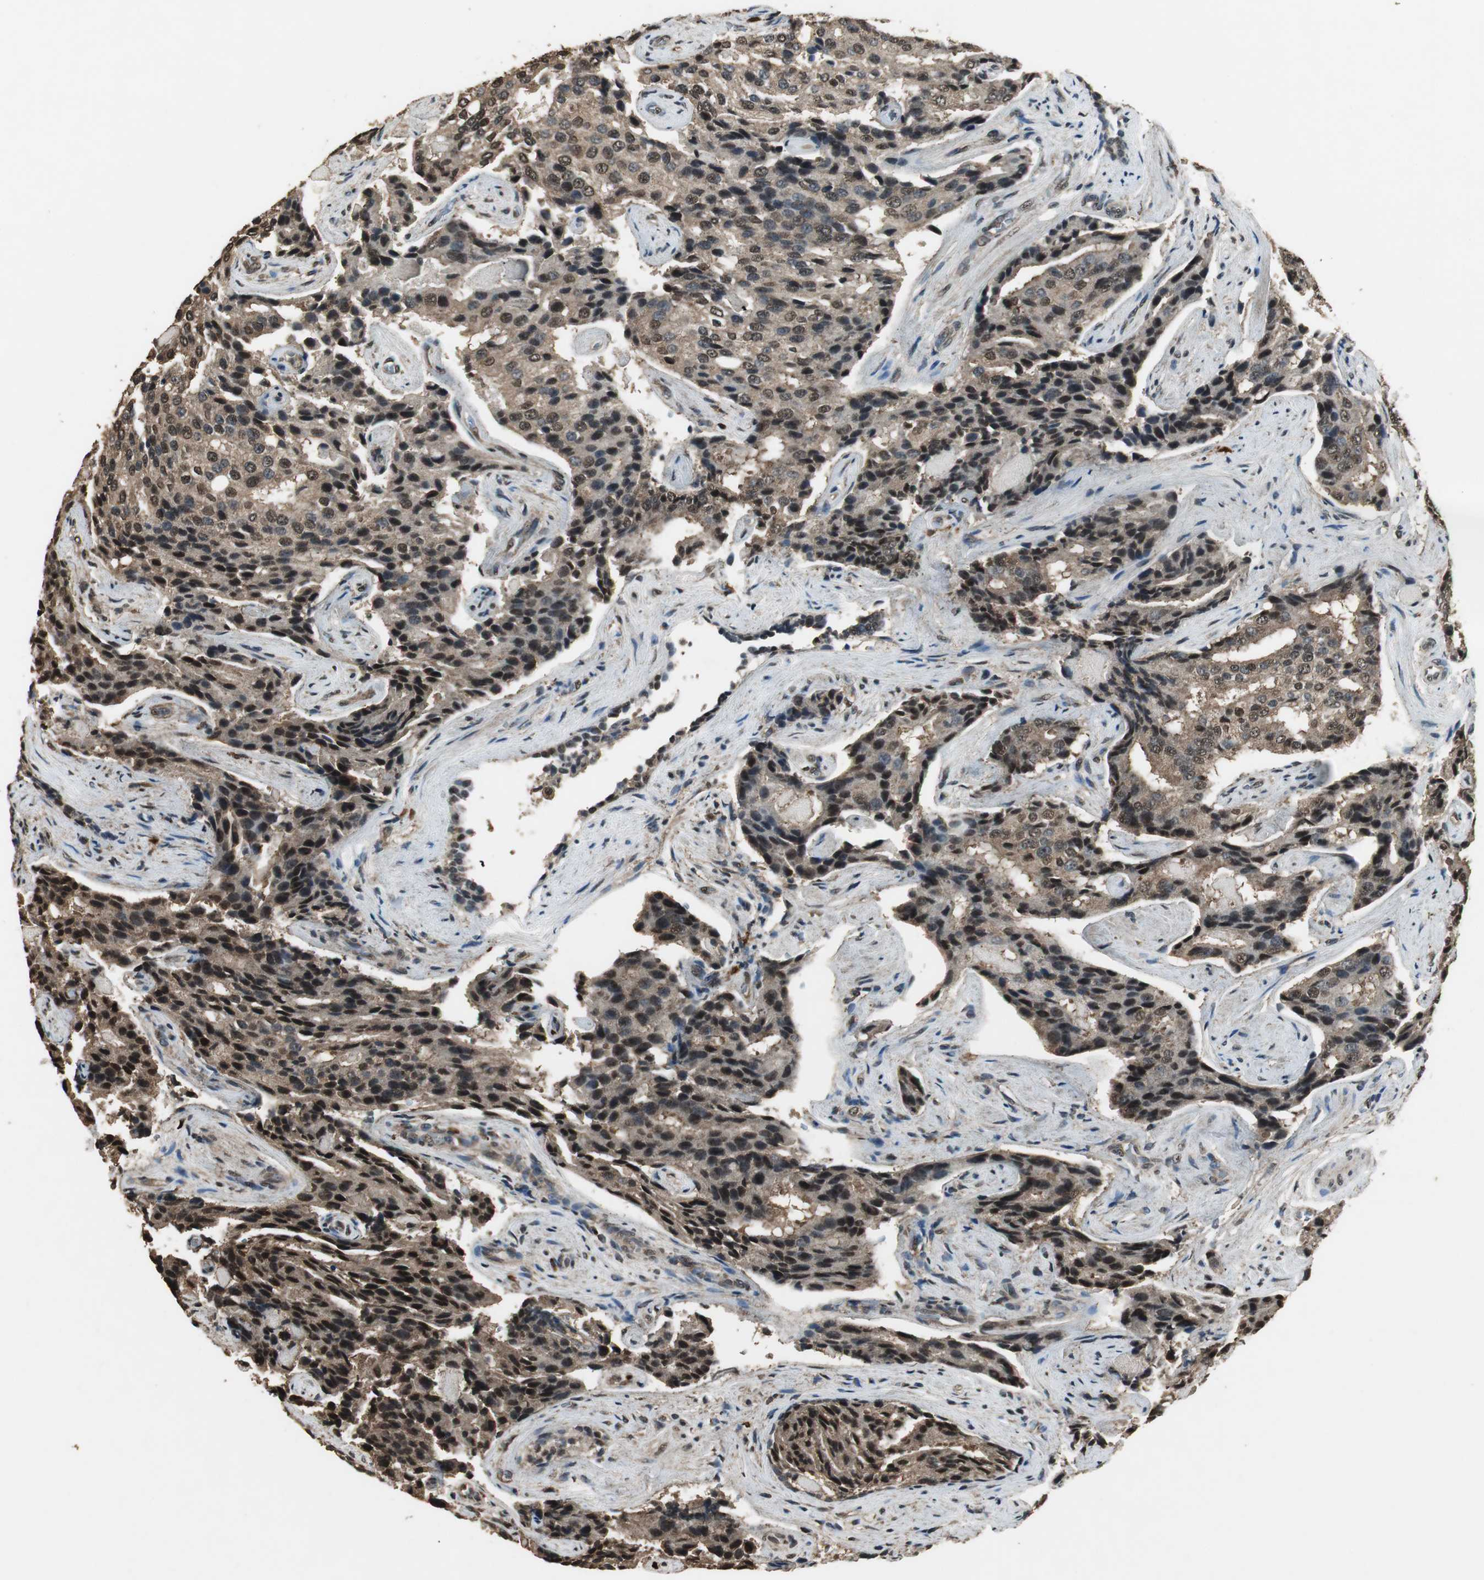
{"staining": {"intensity": "strong", "quantity": ">75%", "location": "cytoplasmic/membranous,nuclear"}, "tissue": "prostate cancer", "cell_type": "Tumor cells", "image_type": "cancer", "snomed": [{"axis": "morphology", "description": "Adenocarcinoma, High grade"}, {"axis": "topography", "description": "Prostate"}], "caption": "High-grade adenocarcinoma (prostate) was stained to show a protein in brown. There is high levels of strong cytoplasmic/membranous and nuclear positivity in about >75% of tumor cells.", "gene": "PPP1R13B", "patient": {"sex": "male", "age": 58}}